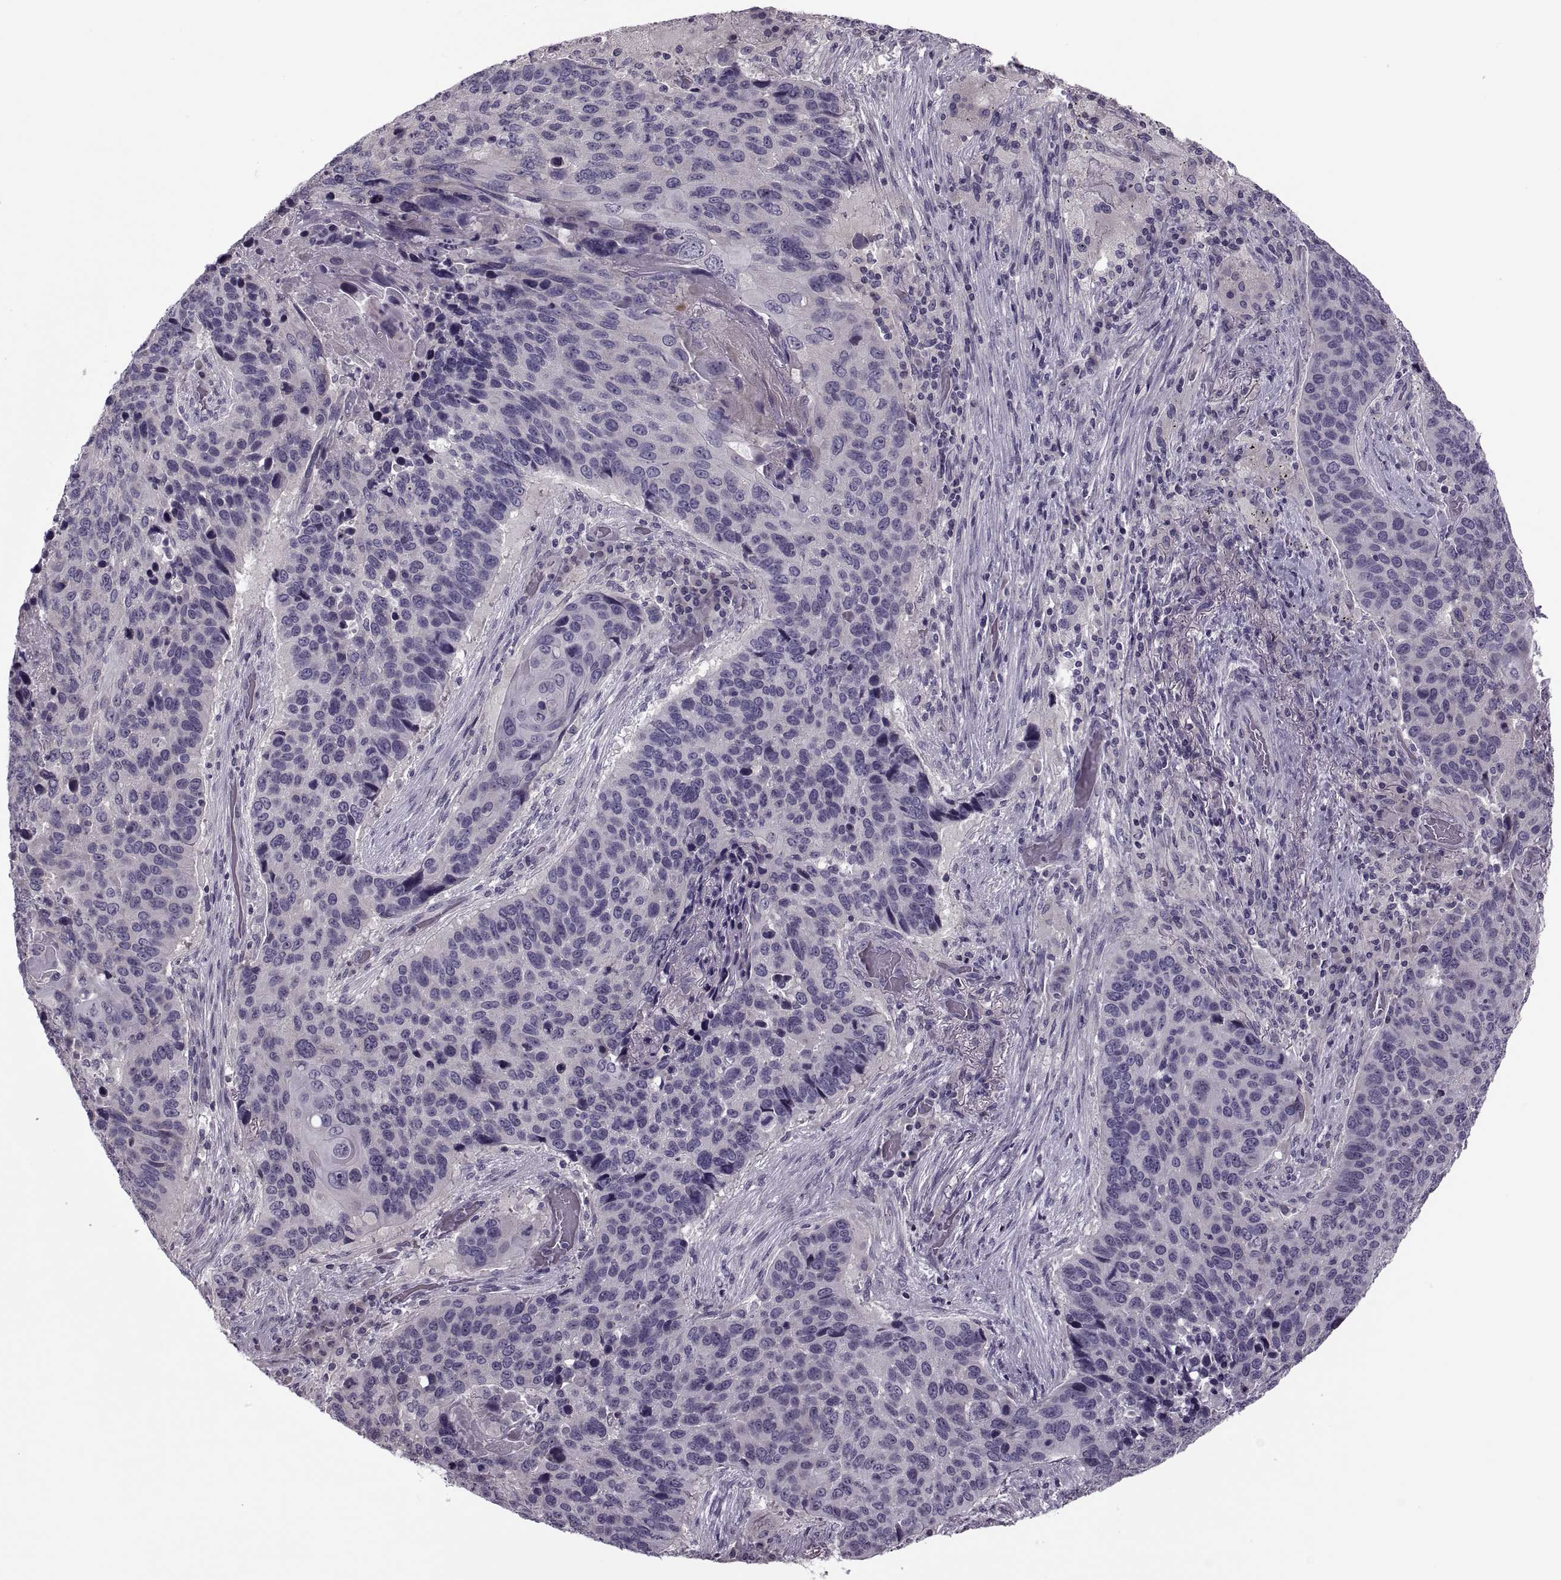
{"staining": {"intensity": "negative", "quantity": "none", "location": "none"}, "tissue": "lung cancer", "cell_type": "Tumor cells", "image_type": "cancer", "snomed": [{"axis": "morphology", "description": "Squamous cell carcinoma, NOS"}, {"axis": "topography", "description": "Lung"}], "caption": "Tumor cells are negative for protein expression in human lung squamous cell carcinoma.", "gene": "PRSS54", "patient": {"sex": "male", "age": 68}}